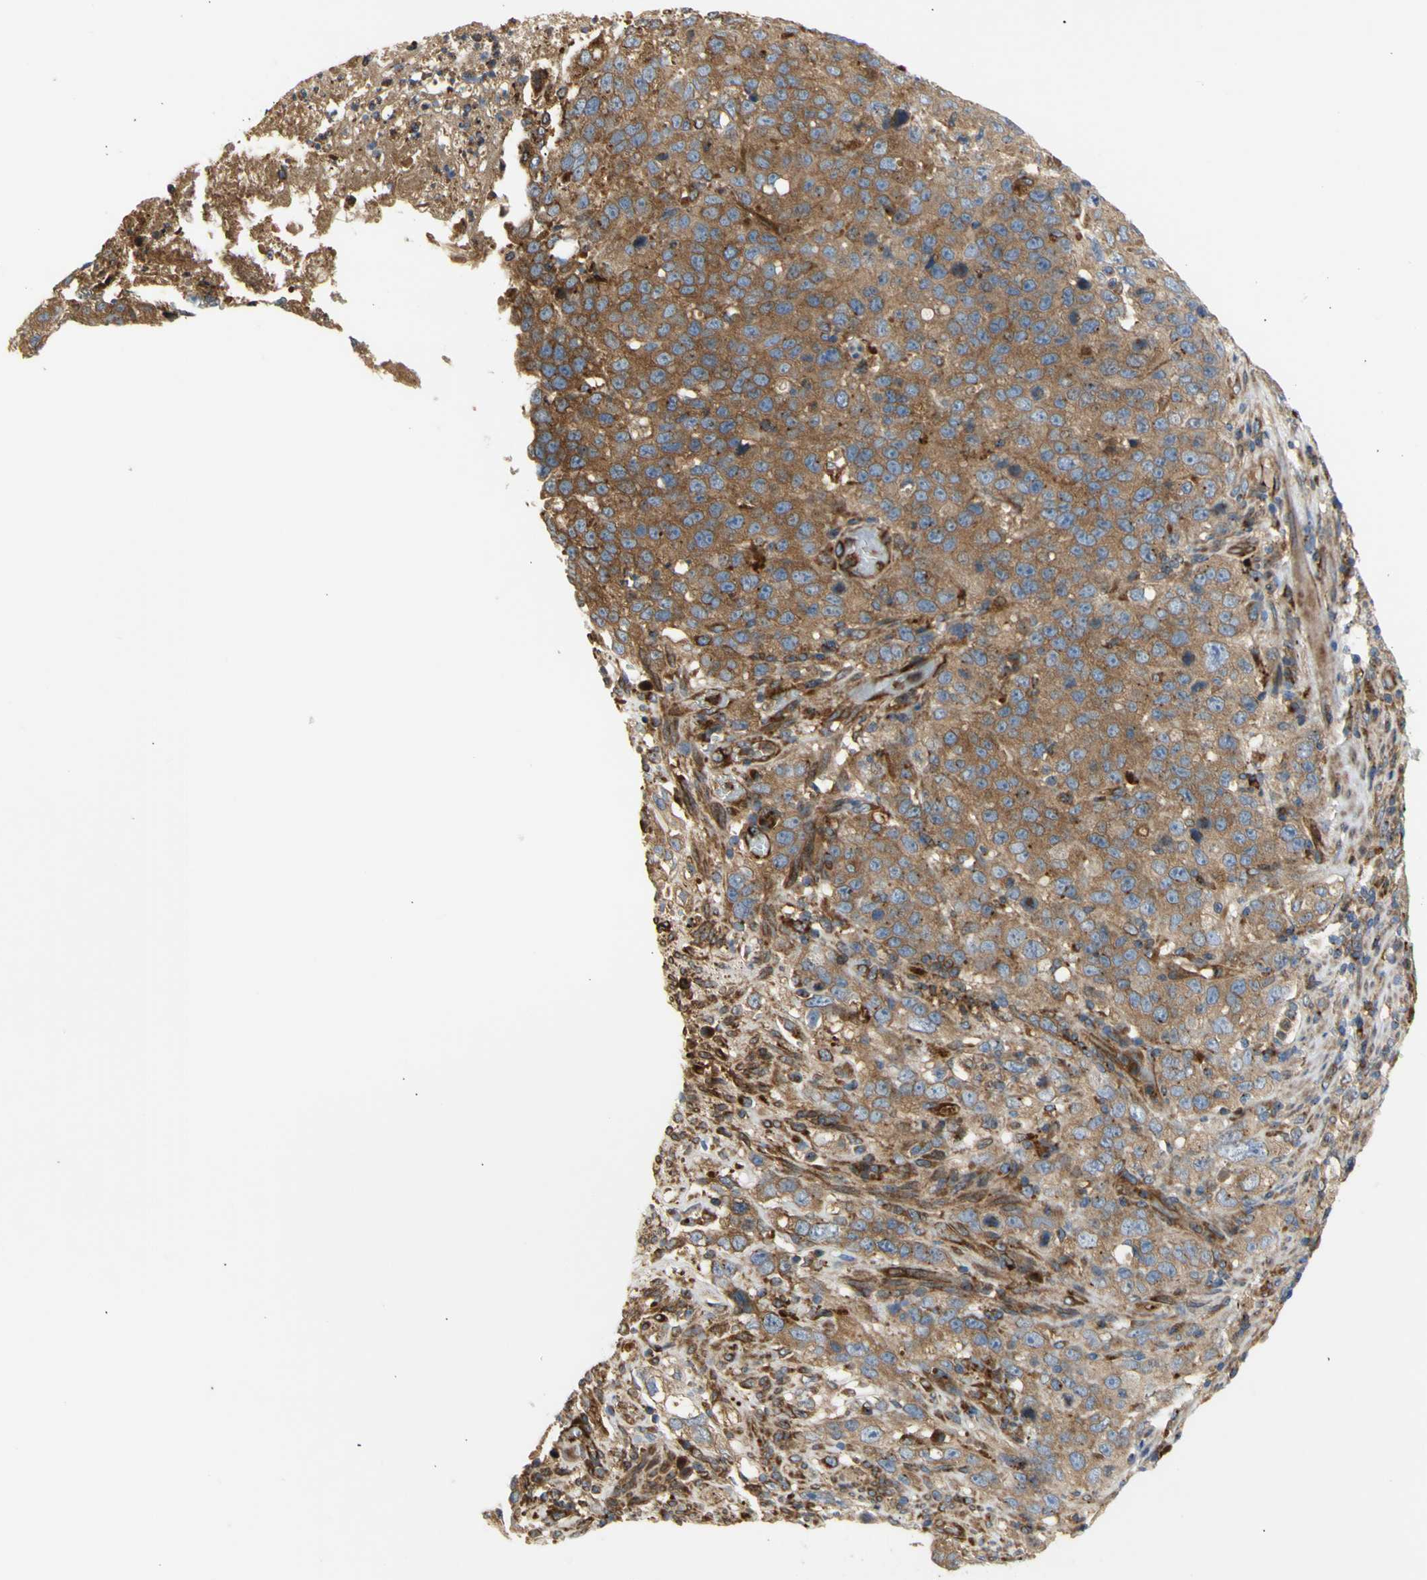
{"staining": {"intensity": "moderate", "quantity": ">75%", "location": "cytoplasmic/membranous"}, "tissue": "stomach cancer", "cell_type": "Tumor cells", "image_type": "cancer", "snomed": [{"axis": "morphology", "description": "Normal tissue, NOS"}, {"axis": "morphology", "description": "Adenocarcinoma, NOS"}, {"axis": "topography", "description": "Stomach"}], "caption": "This photomicrograph displays immunohistochemistry staining of human stomach cancer (adenocarcinoma), with medium moderate cytoplasmic/membranous staining in approximately >75% of tumor cells.", "gene": "TUBG2", "patient": {"sex": "male", "age": 48}}